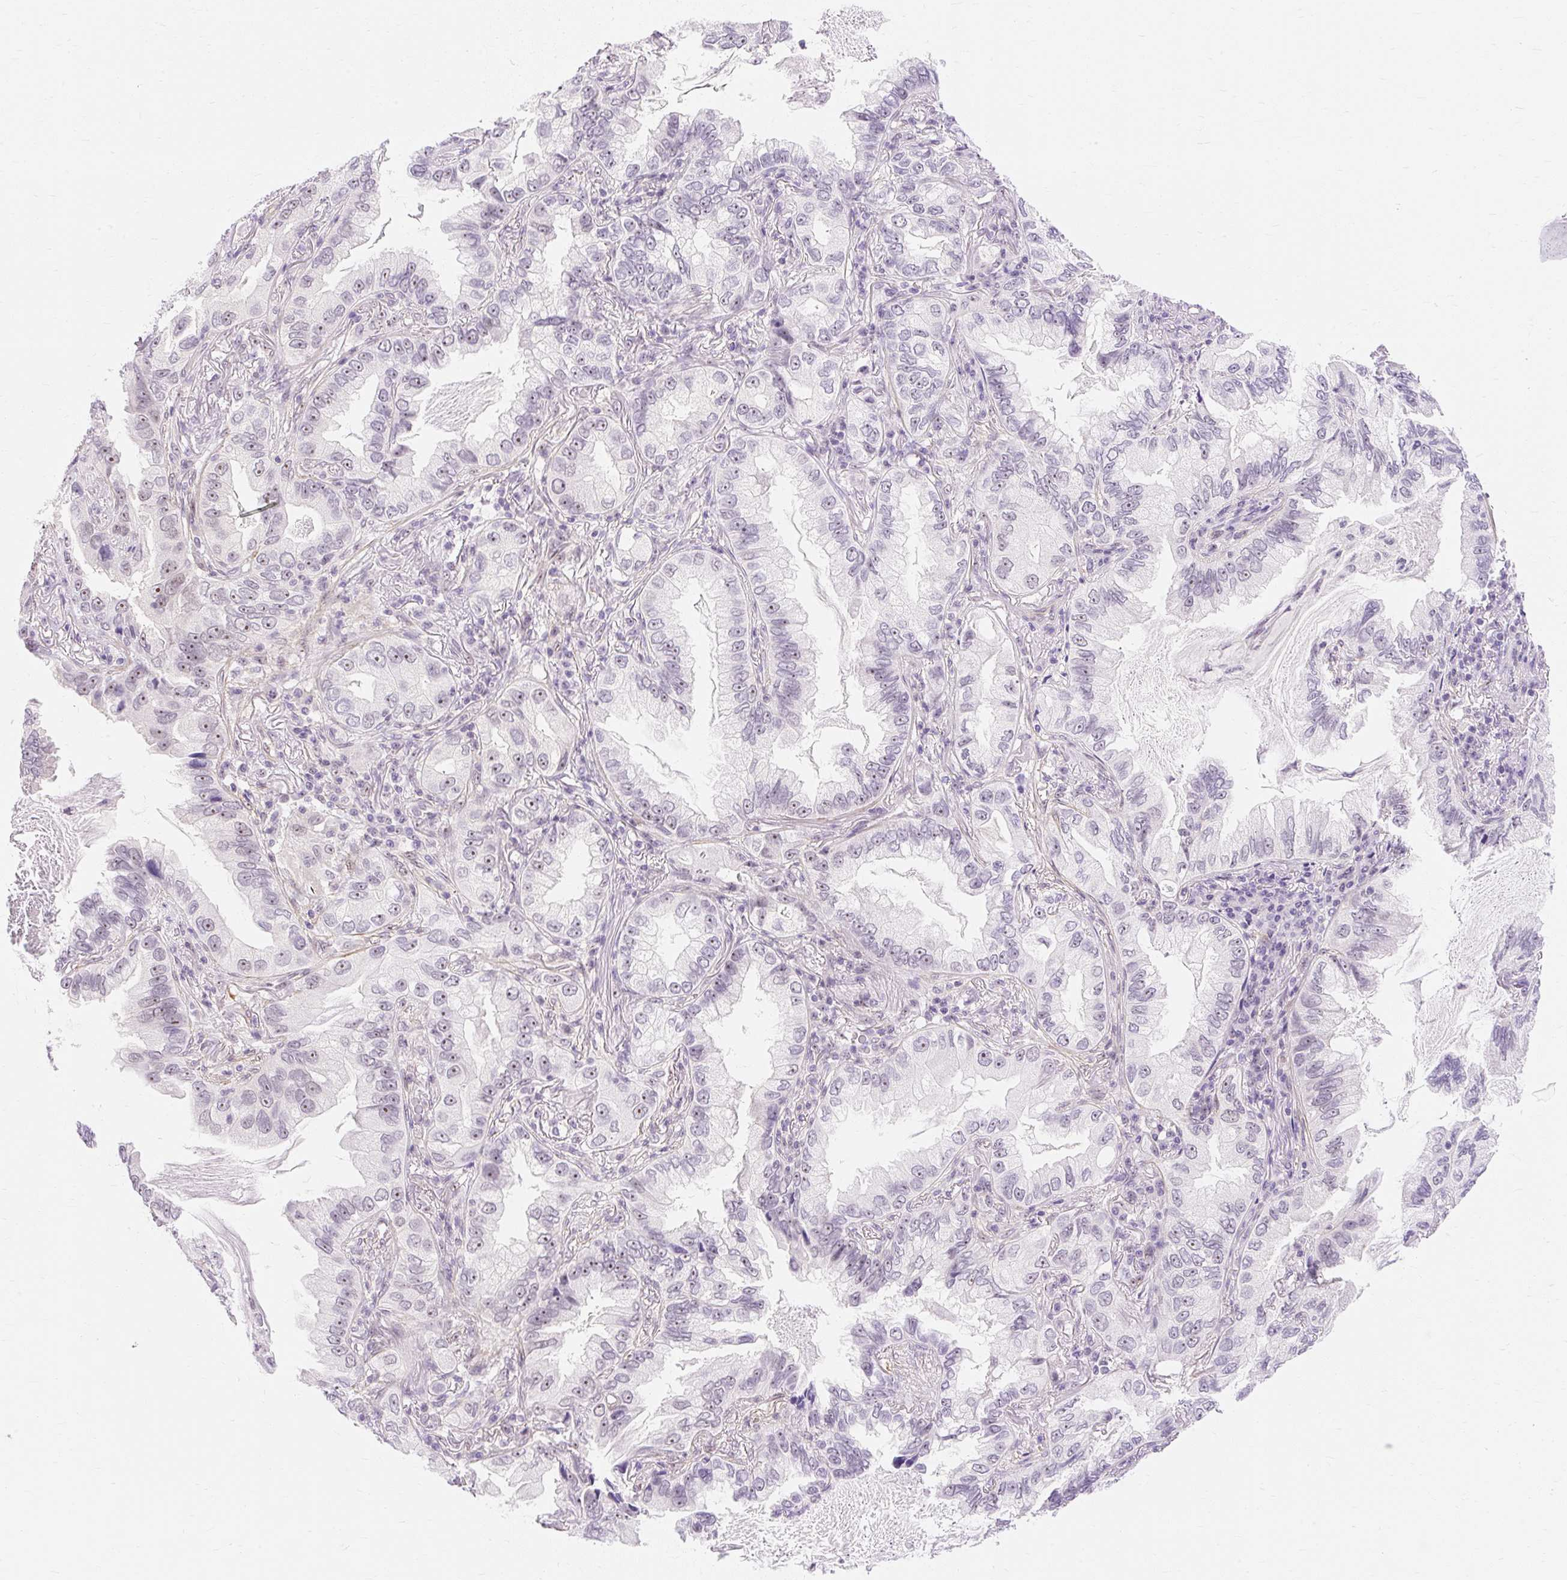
{"staining": {"intensity": "weak", "quantity": "25%-75%", "location": "nuclear"}, "tissue": "lung cancer", "cell_type": "Tumor cells", "image_type": "cancer", "snomed": [{"axis": "morphology", "description": "Adenocarcinoma, NOS"}, {"axis": "topography", "description": "Lung"}], "caption": "Protein staining exhibits weak nuclear staining in approximately 25%-75% of tumor cells in adenocarcinoma (lung). (brown staining indicates protein expression, while blue staining denotes nuclei).", "gene": "OBP2A", "patient": {"sex": "female", "age": 69}}